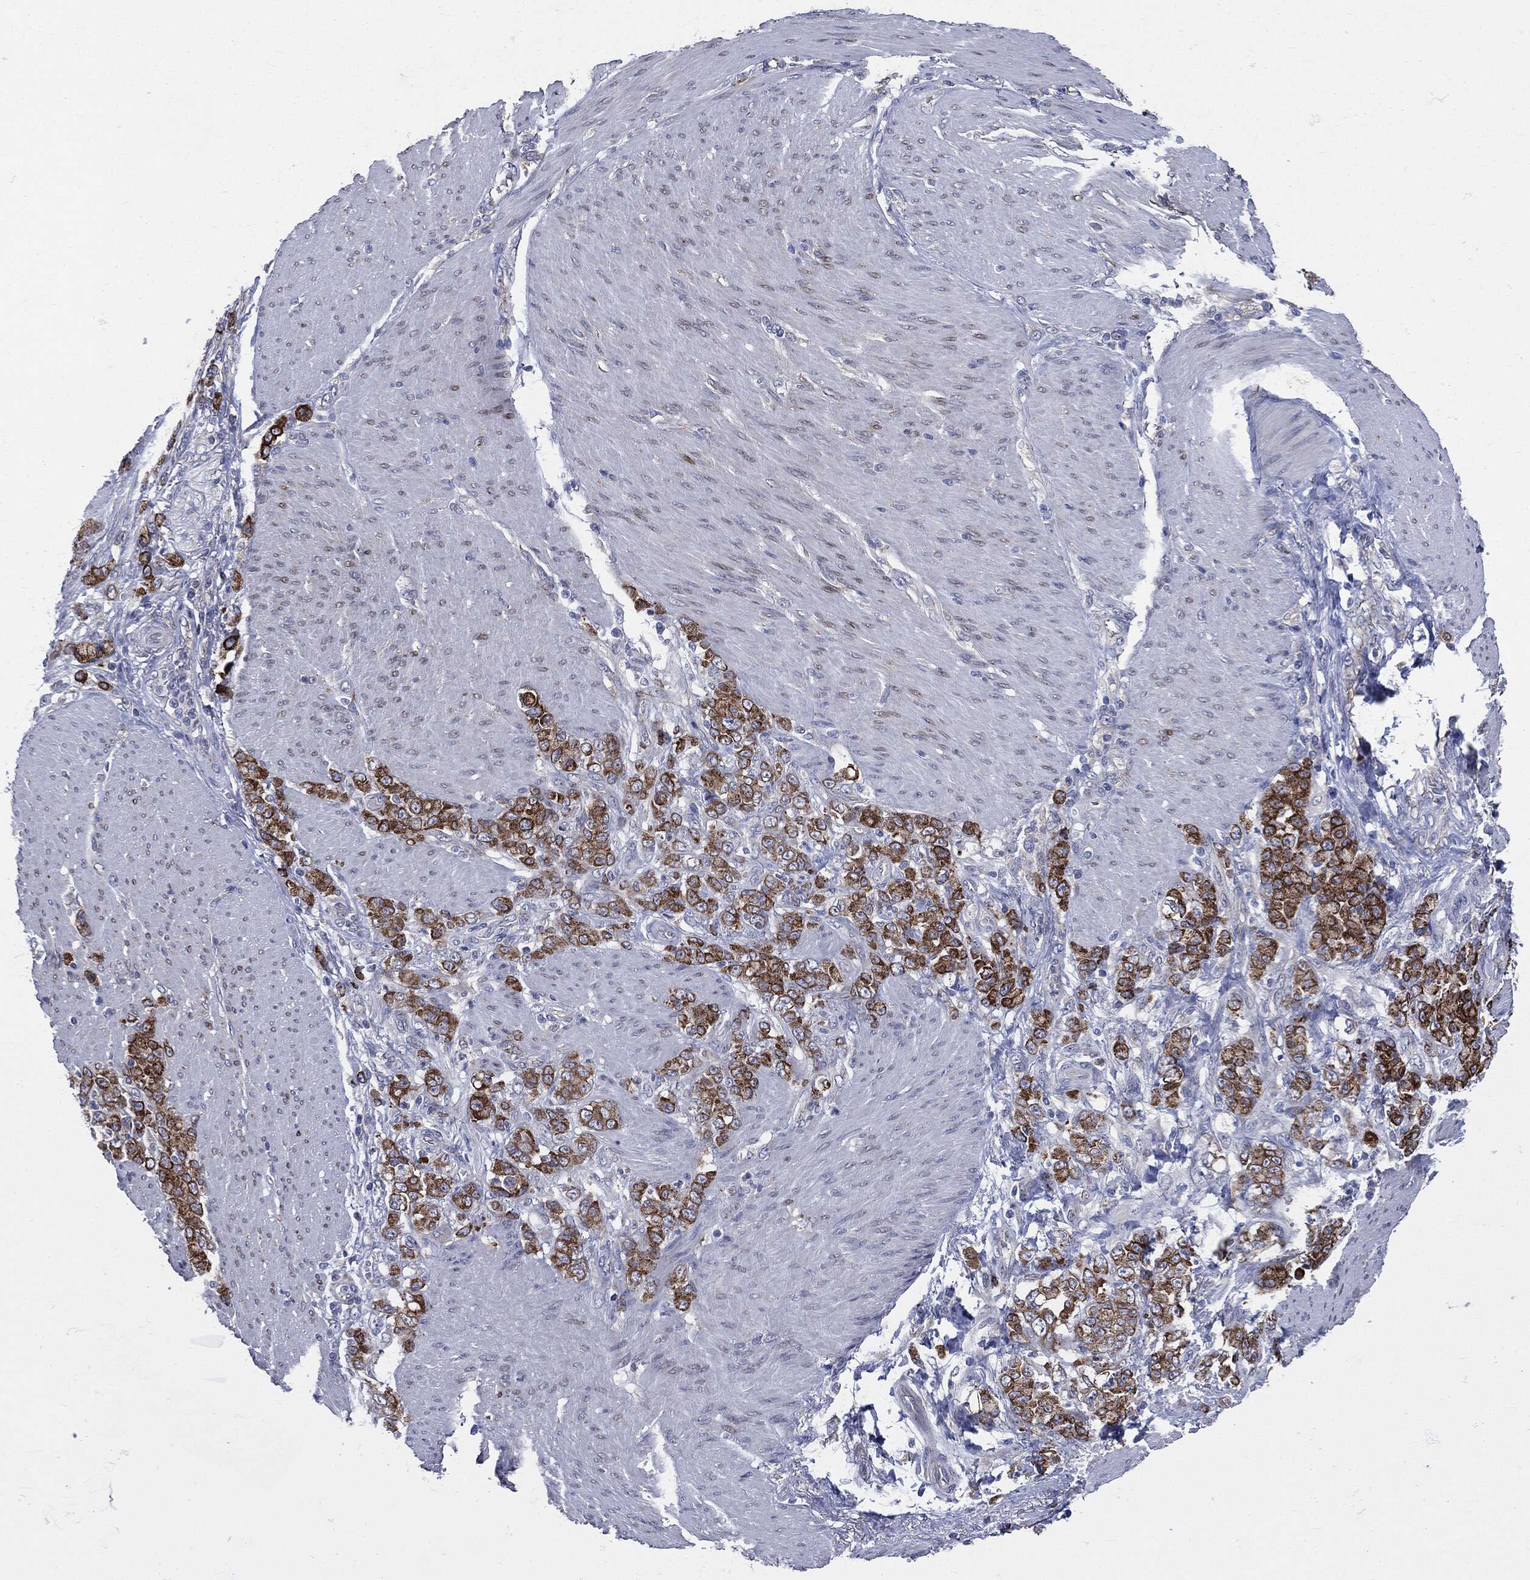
{"staining": {"intensity": "strong", "quantity": ">75%", "location": "cytoplasmic/membranous"}, "tissue": "stomach cancer", "cell_type": "Tumor cells", "image_type": "cancer", "snomed": [{"axis": "morphology", "description": "Adenocarcinoma, NOS"}, {"axis": "topography", "description": "Stomach"}], "caption": "Protein analysis of stomach adenocarcinoma tissue demonstrates strong cytoplasmic/membranous positivity in about >75% of tumor cells.", "gene": "PTGS2", "patient": {"sex": "female", "age": 79}}